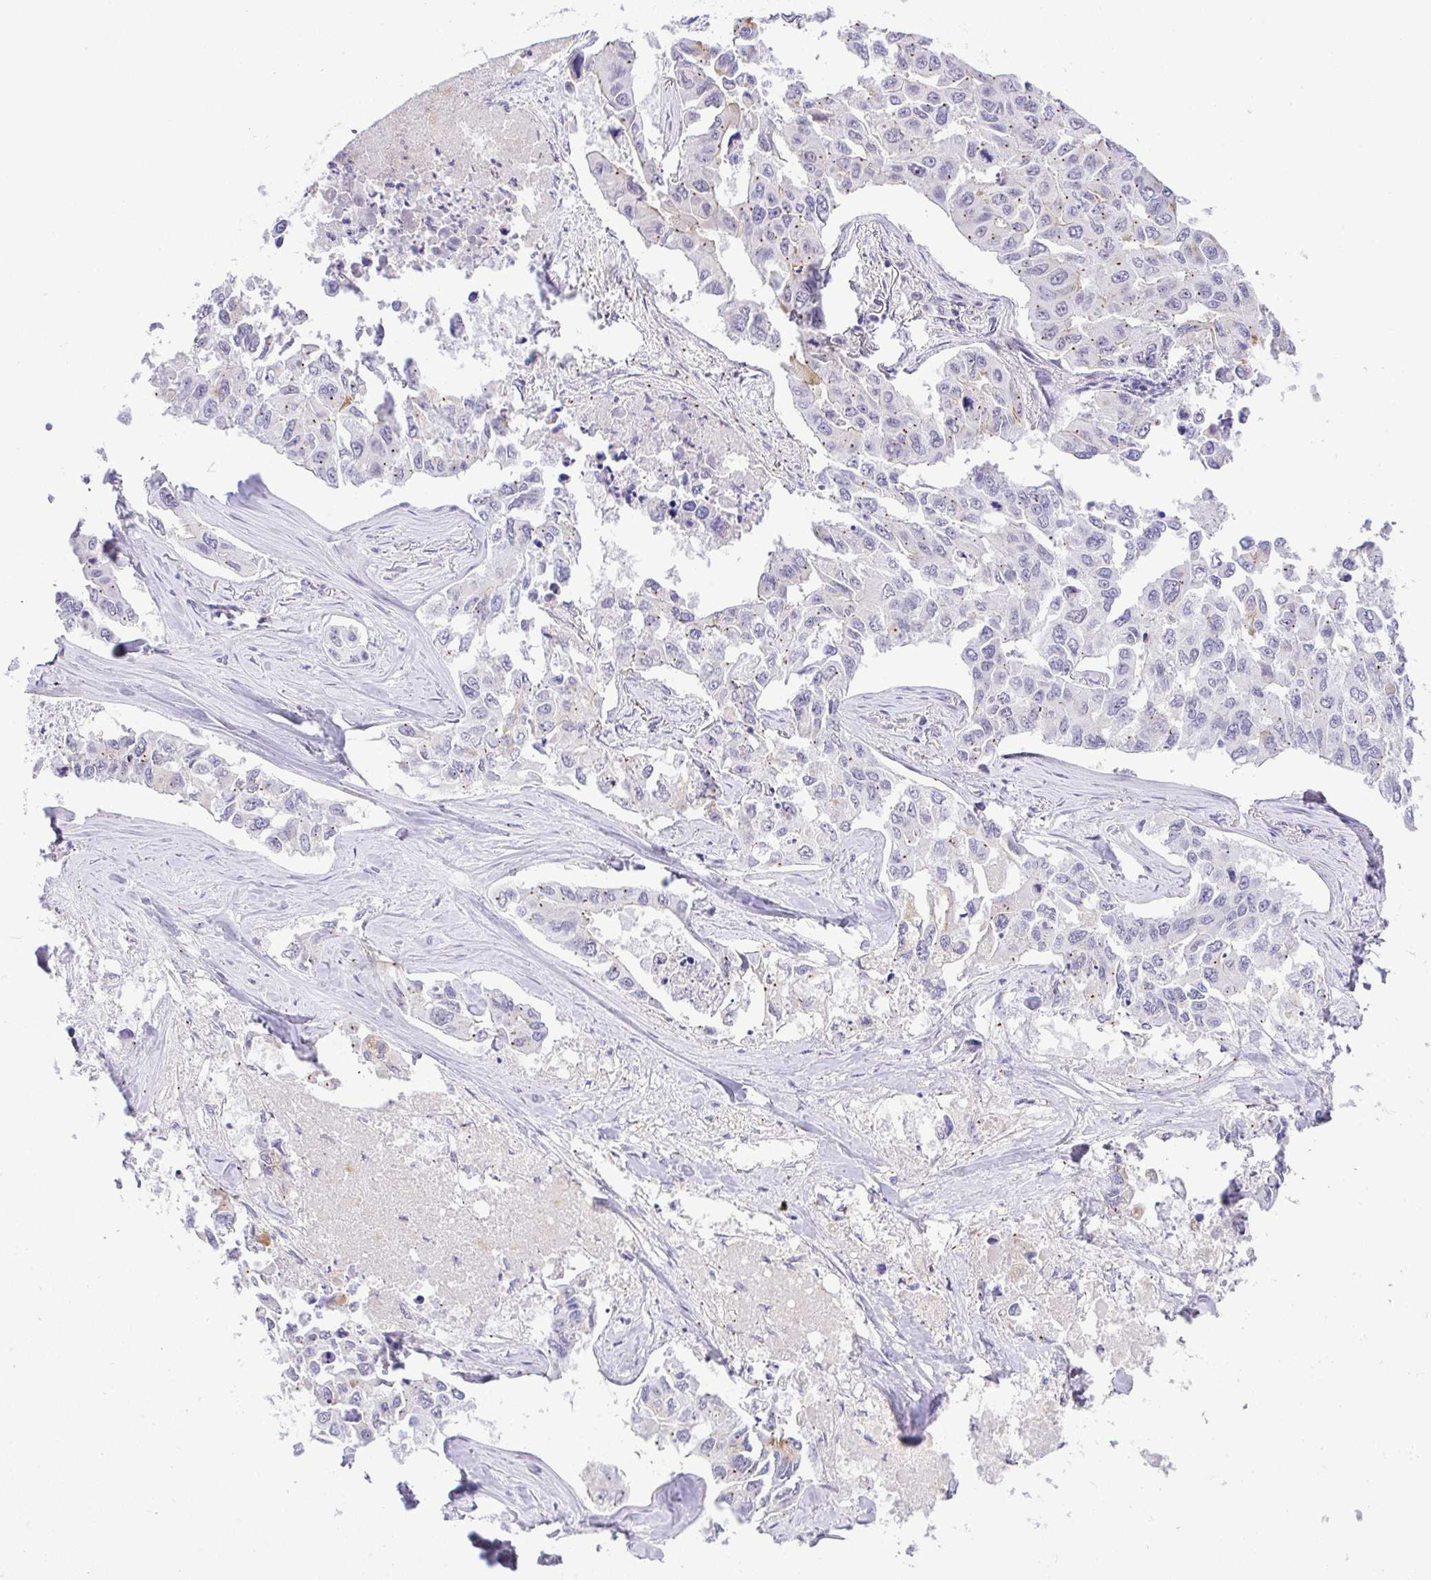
{"staining": {"intensity": "weak", "quantity": "<25%", "location": "cytoplasmic/membranous"}, "tissue": "lung cancer", "cell_type": "Tumor cells", "image_type": "cancer", "snomed": [{"axis": "morphology", "description": "Adenocarcinoma, NOS"}, {"axis": "topography", "description": "Lung"}], "caption": "IHC histopathology image of lung adenocarcinoma stained for a protein (brown), which exhibits no positivity in tumor cells. (DAB immunohistochemistry (IHC) visualized using brightfield microscopy, high magnification).", "gene": "FAM177A1", "patient": {"sex": "male", "age": 64}}